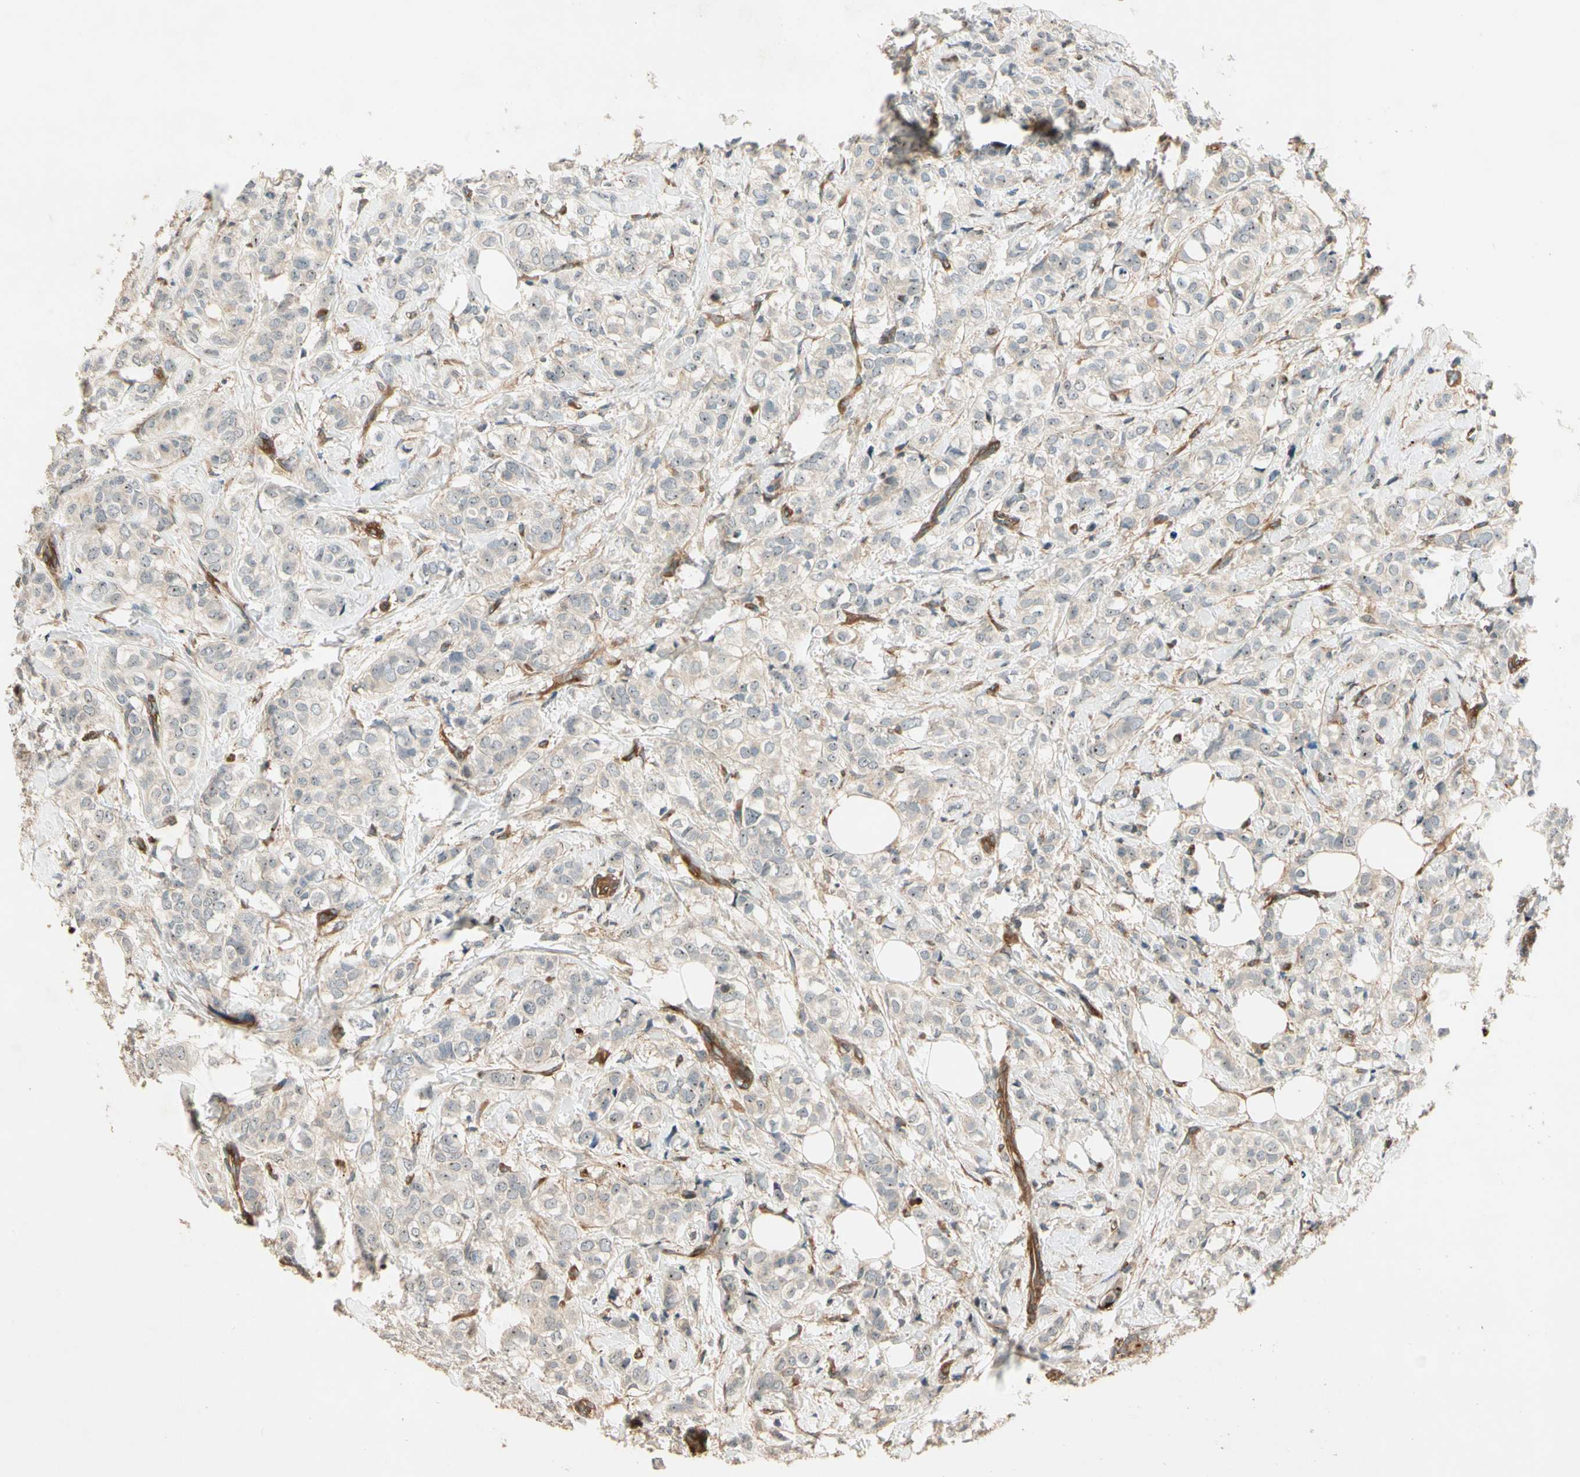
{"staining": {"intensity": "negative", "quantity": "none", "location": "none"}, "tissue": "breast cancer", "cell_type": "Tumor cells", "image_type": "cancer", "snomed": [{"axis": "morphology", "description": "Lobular carcinoma"}, {"axis": "topography", "description": "Breast"}], "caption": "Immunohistochemical staining of lobular carcinoma (breast) exhibits no significant positivity in tumor cells.", "gene": "ROCK2", "patient": {"sex": "female", "age": 60}}